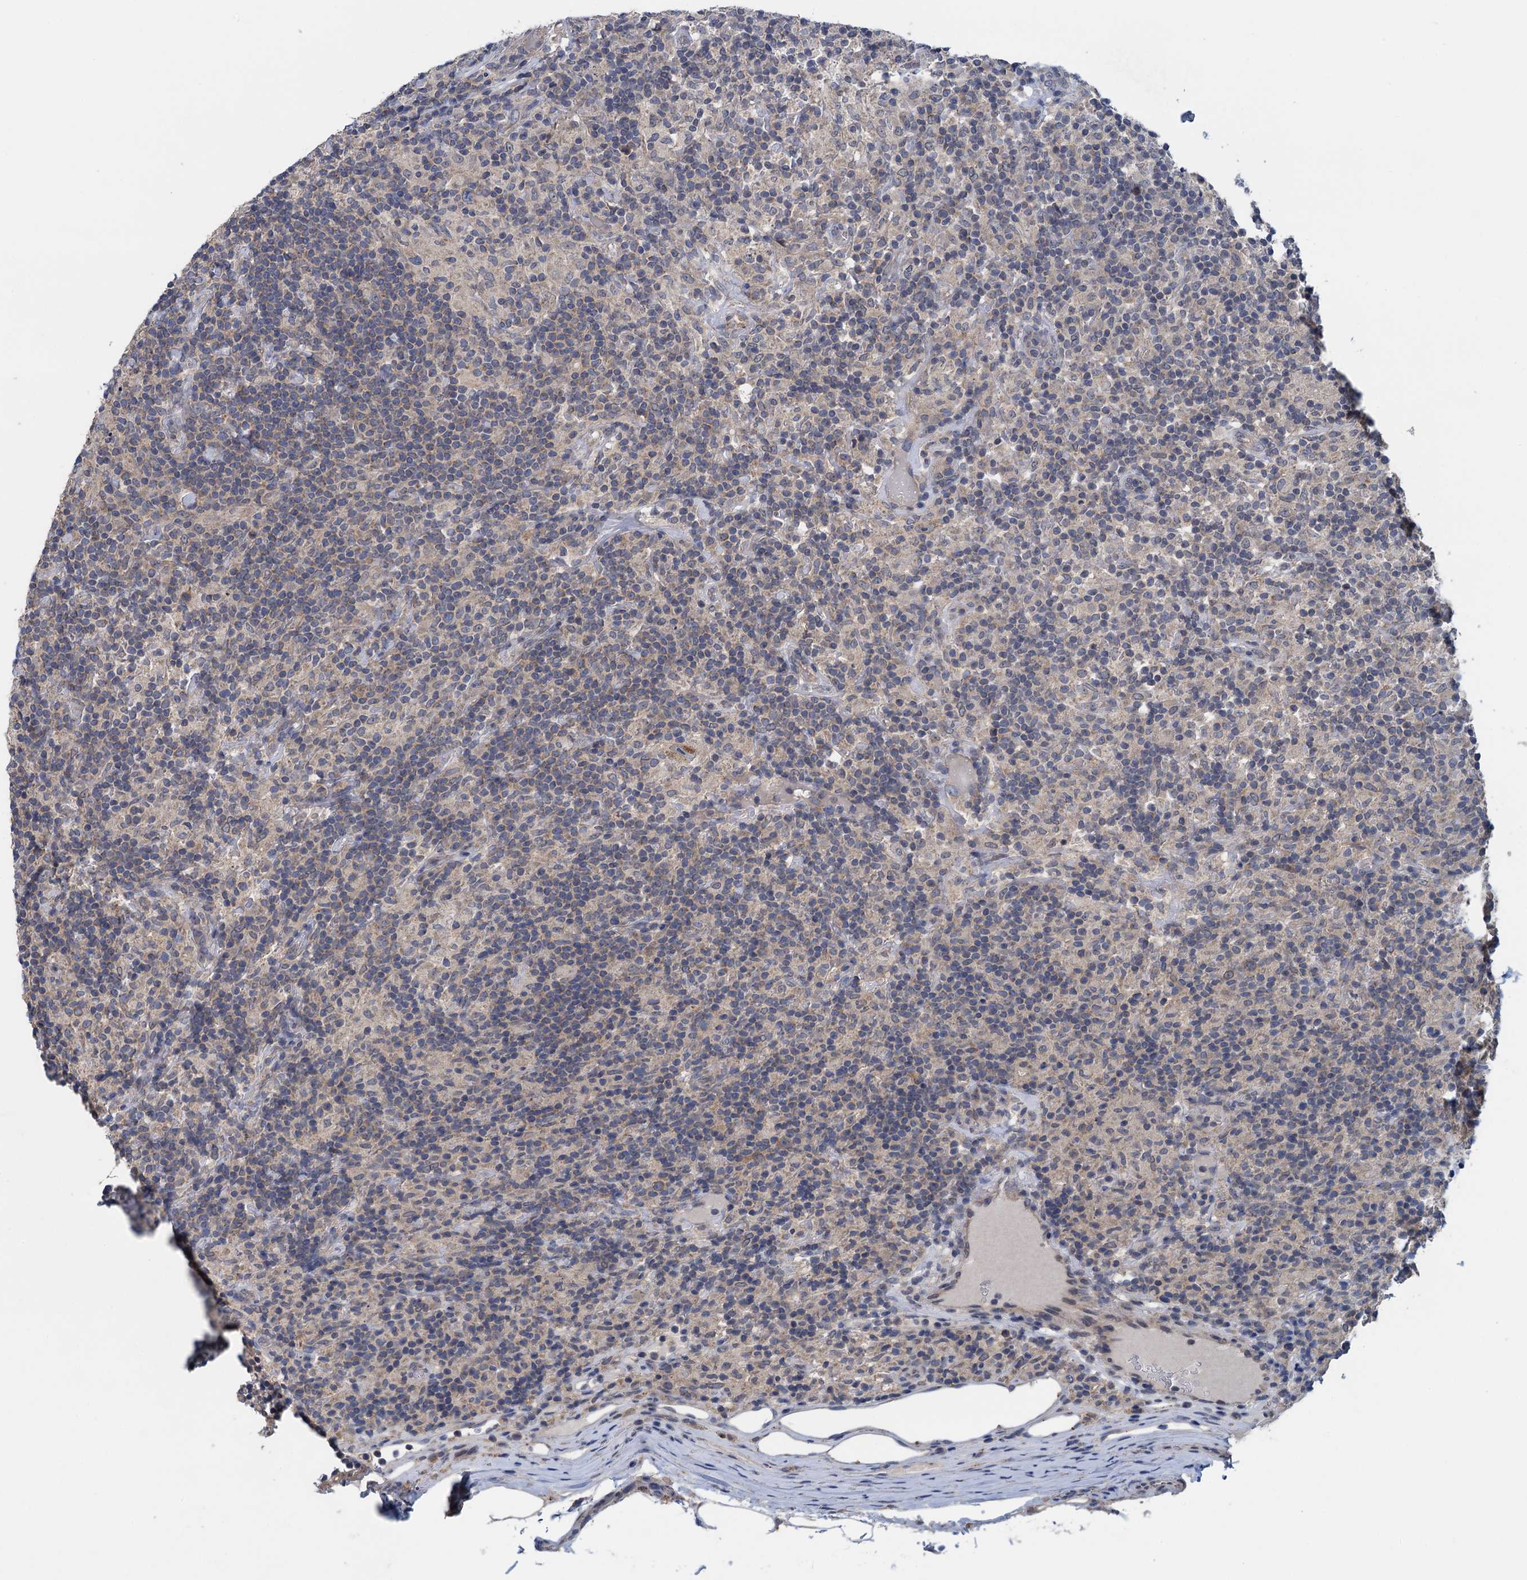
{"staining": {"intensity": "weak", "quantity": "25%-75%", "location": "cytoplasmic/membranous"}, "tissue": "lymphoma", "cell_type": "Tumor cells", "image_type": "cancer", "snomed": [{"axis": "morphology", "description": "Hodgkin's disease, NOS"}, {"axis": "topography", "description": "Lymph node"}], "caption": "Immunohistochemical staining of lymphoma displays weak cytoplasmic/membranous protein expression in about 25%-75% of tumor cells.", "gene": "CTU2", "patient": {"sex": "male", "age": 70}}